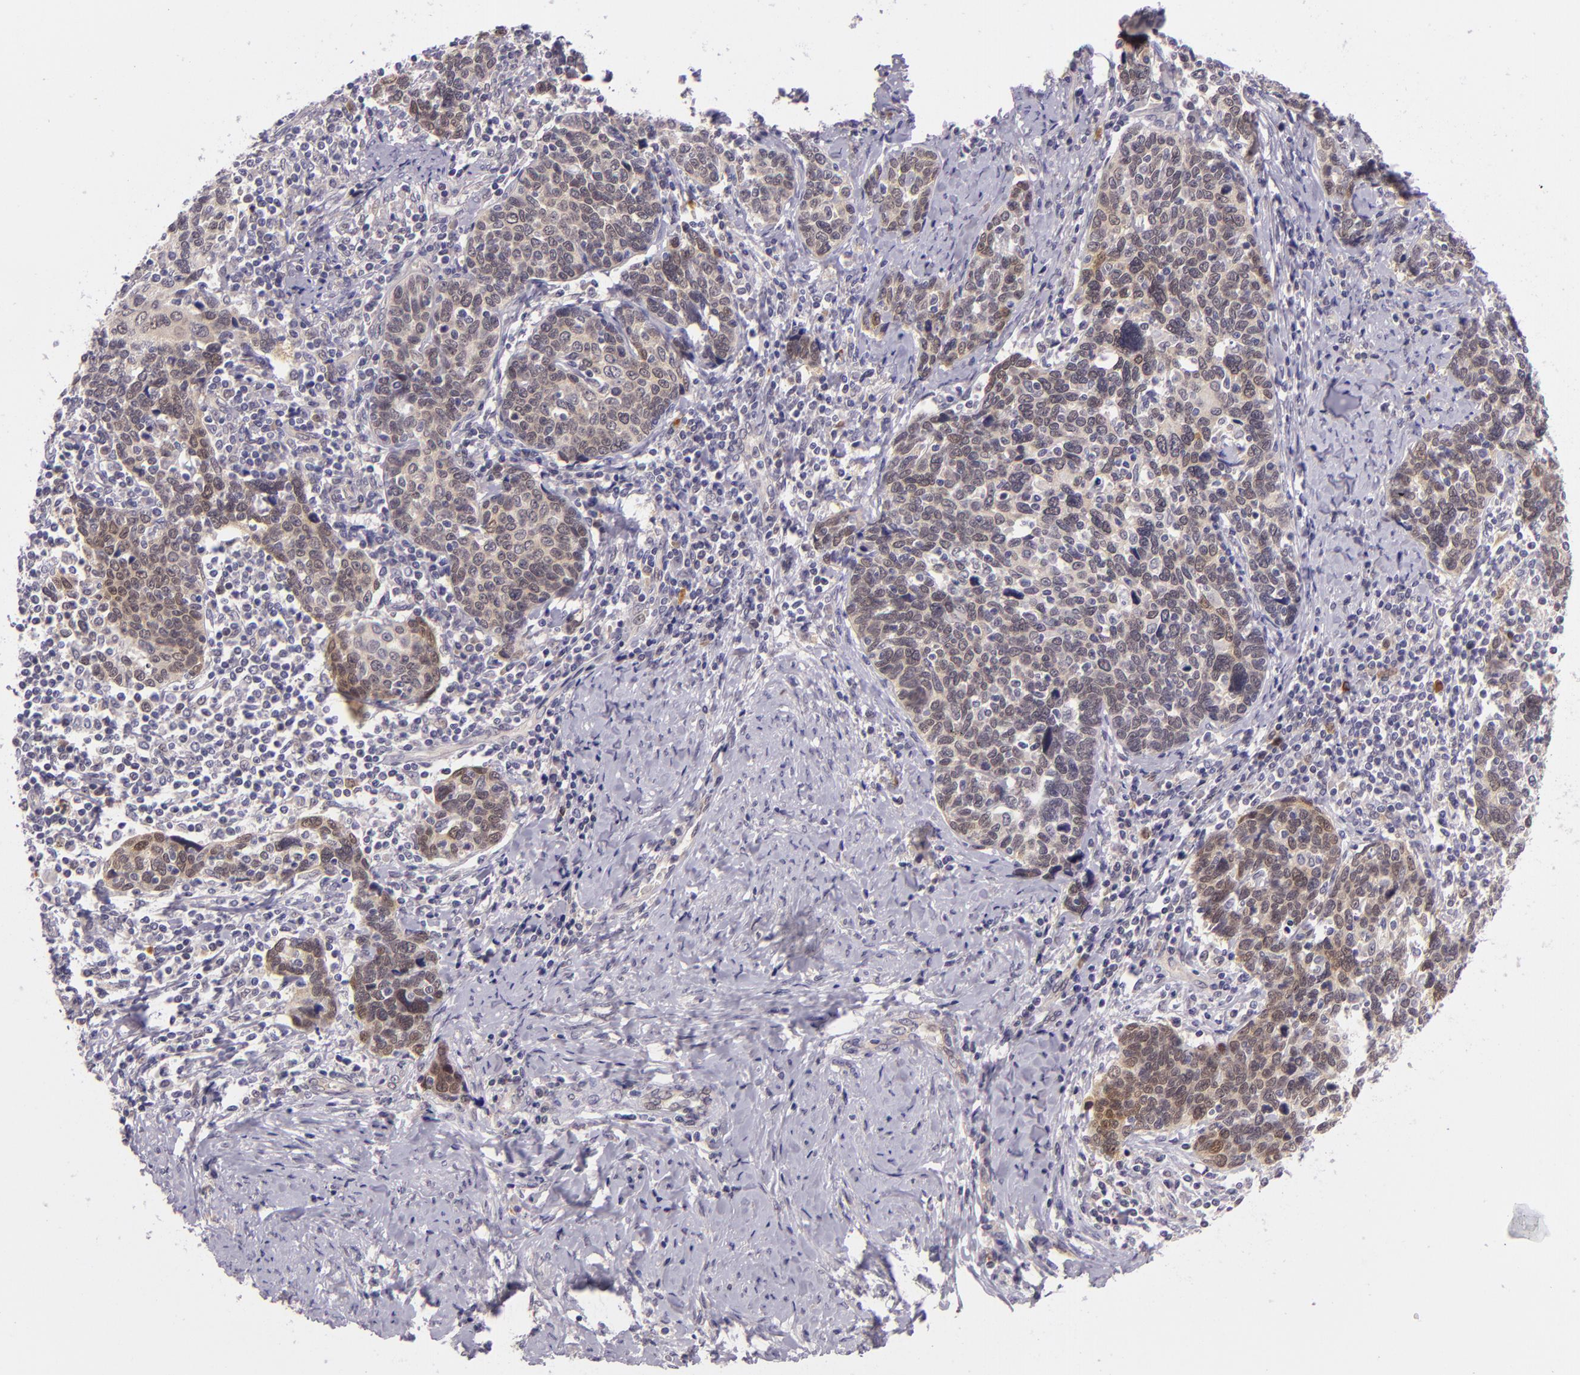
{"staining": {"intensity": "weak", "quantity": "25%-75%", "location": "cytoplasmic/membranous,nuclear"}, "tissue": "cervical cancer", "cell_type": "Tumor cells", "image_type": "cancer", "snomed": [{"axis": "morphology", "description": "Squamous cell carcinoma, NOS"}, {"axis": "topography", "description": "Cervix"}], "caption": "IHC histopathology image of neoplastic tissue: cervical cancer stained using immunohistochemistry (IHC) displays low levels of weak protein expression localized specifically in the cytoplasmic/membranous and nuclear of tumor cells, appearing as a cytoplasmic/membranous and nuclear brown color.", "gene": "CSE1L", "patient": {"sex": "female", "age": 41}}